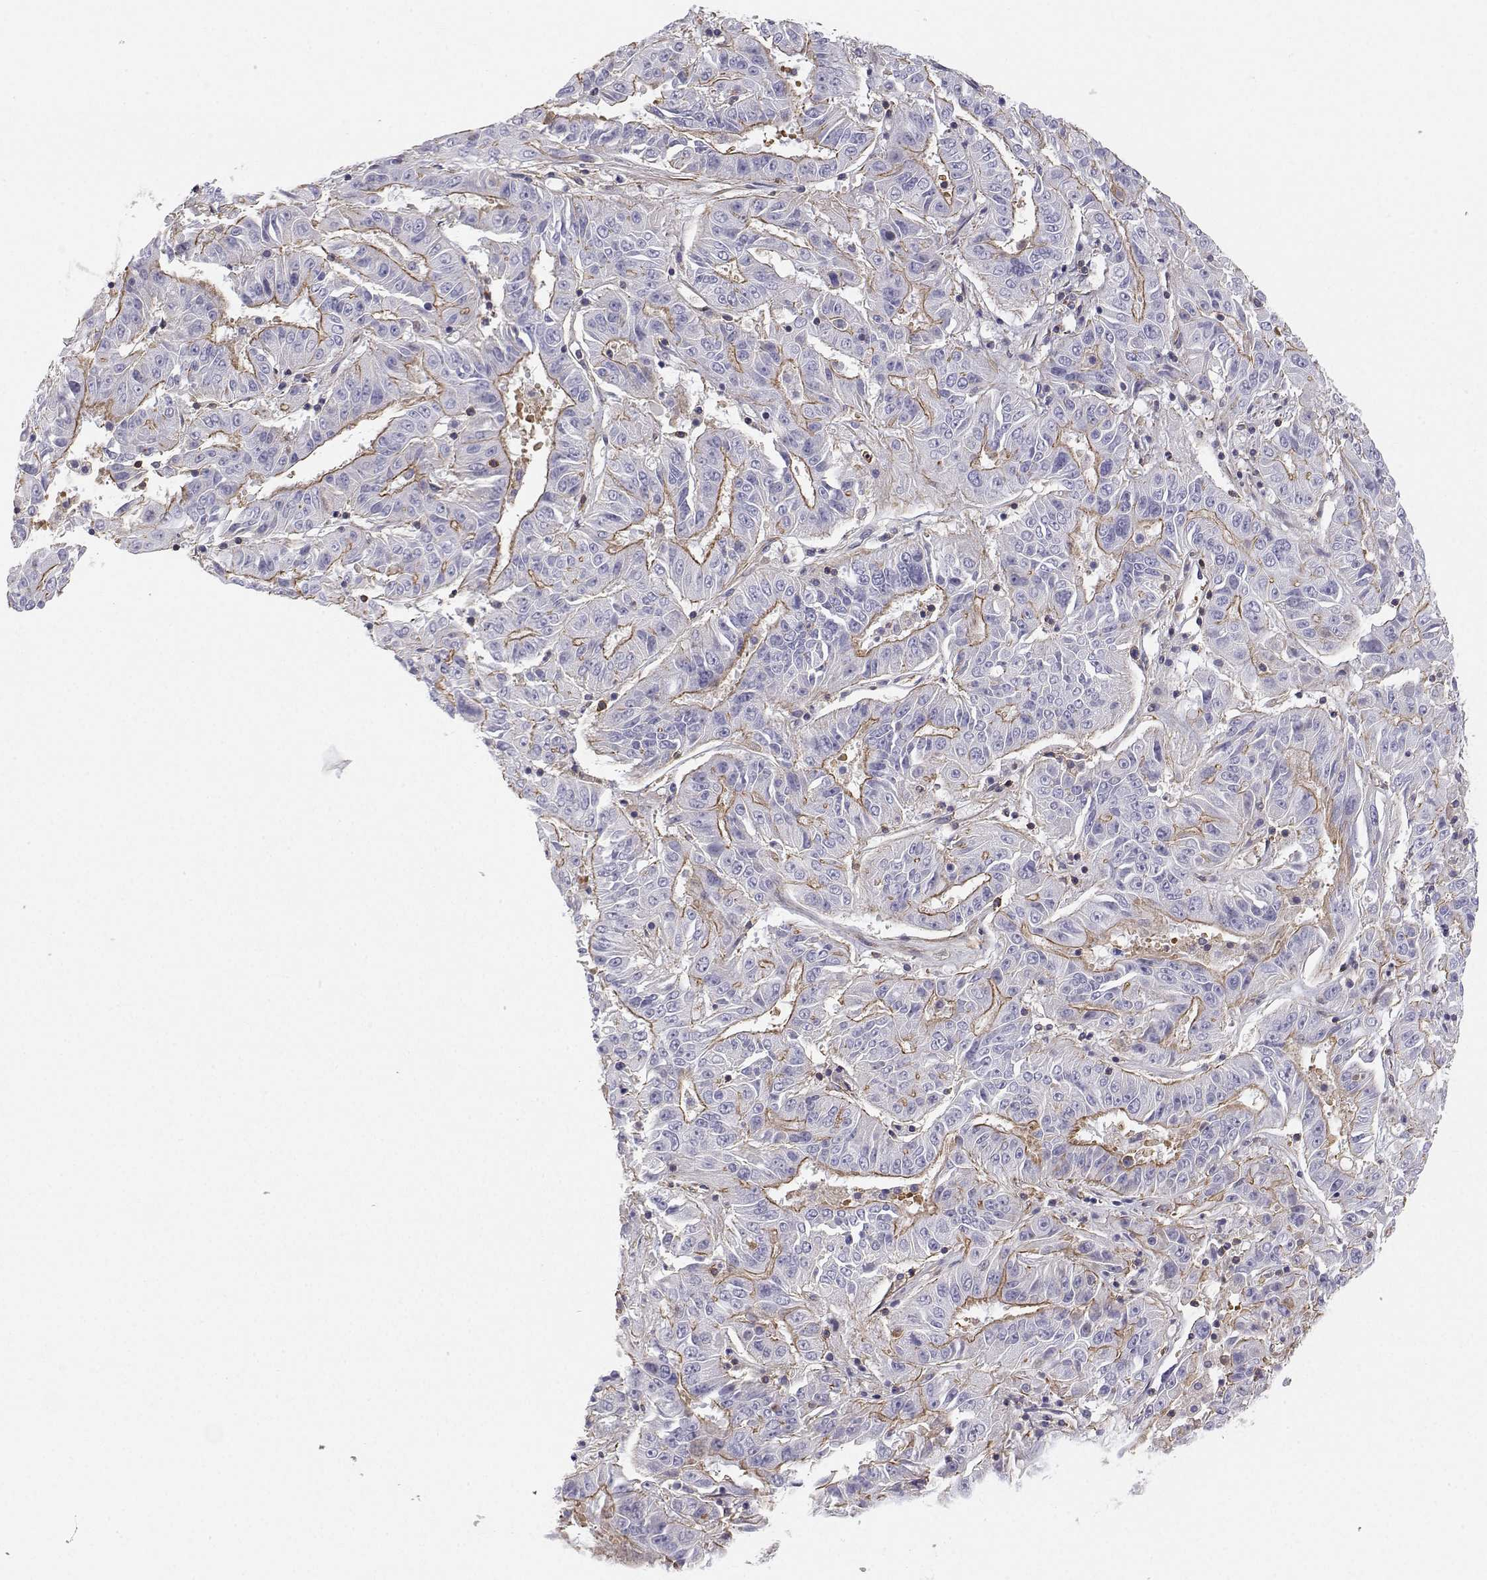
{"staining": {"intensity": "weak", "quantity": "25%-75%", "location": "cytoplasmic/membranous"}, "tissue": "pancreatic cancer", "cell_type": "Tumor cells", "image_type": "cancer", "snomed": [{"axis": "morphology", "description": "Adenocarcinoma, NOS"}, {"axis": "topography", "description": "Pancreas"}], "caption": "Human pancreatic cancer stained for a protein (brown) demonstrates weak cytoplasmic/membranous positive positivity in approximately 25%-75% of tumor cells.", "gene": "MYH9", "patient": {"sex": "male", "age": 63}}